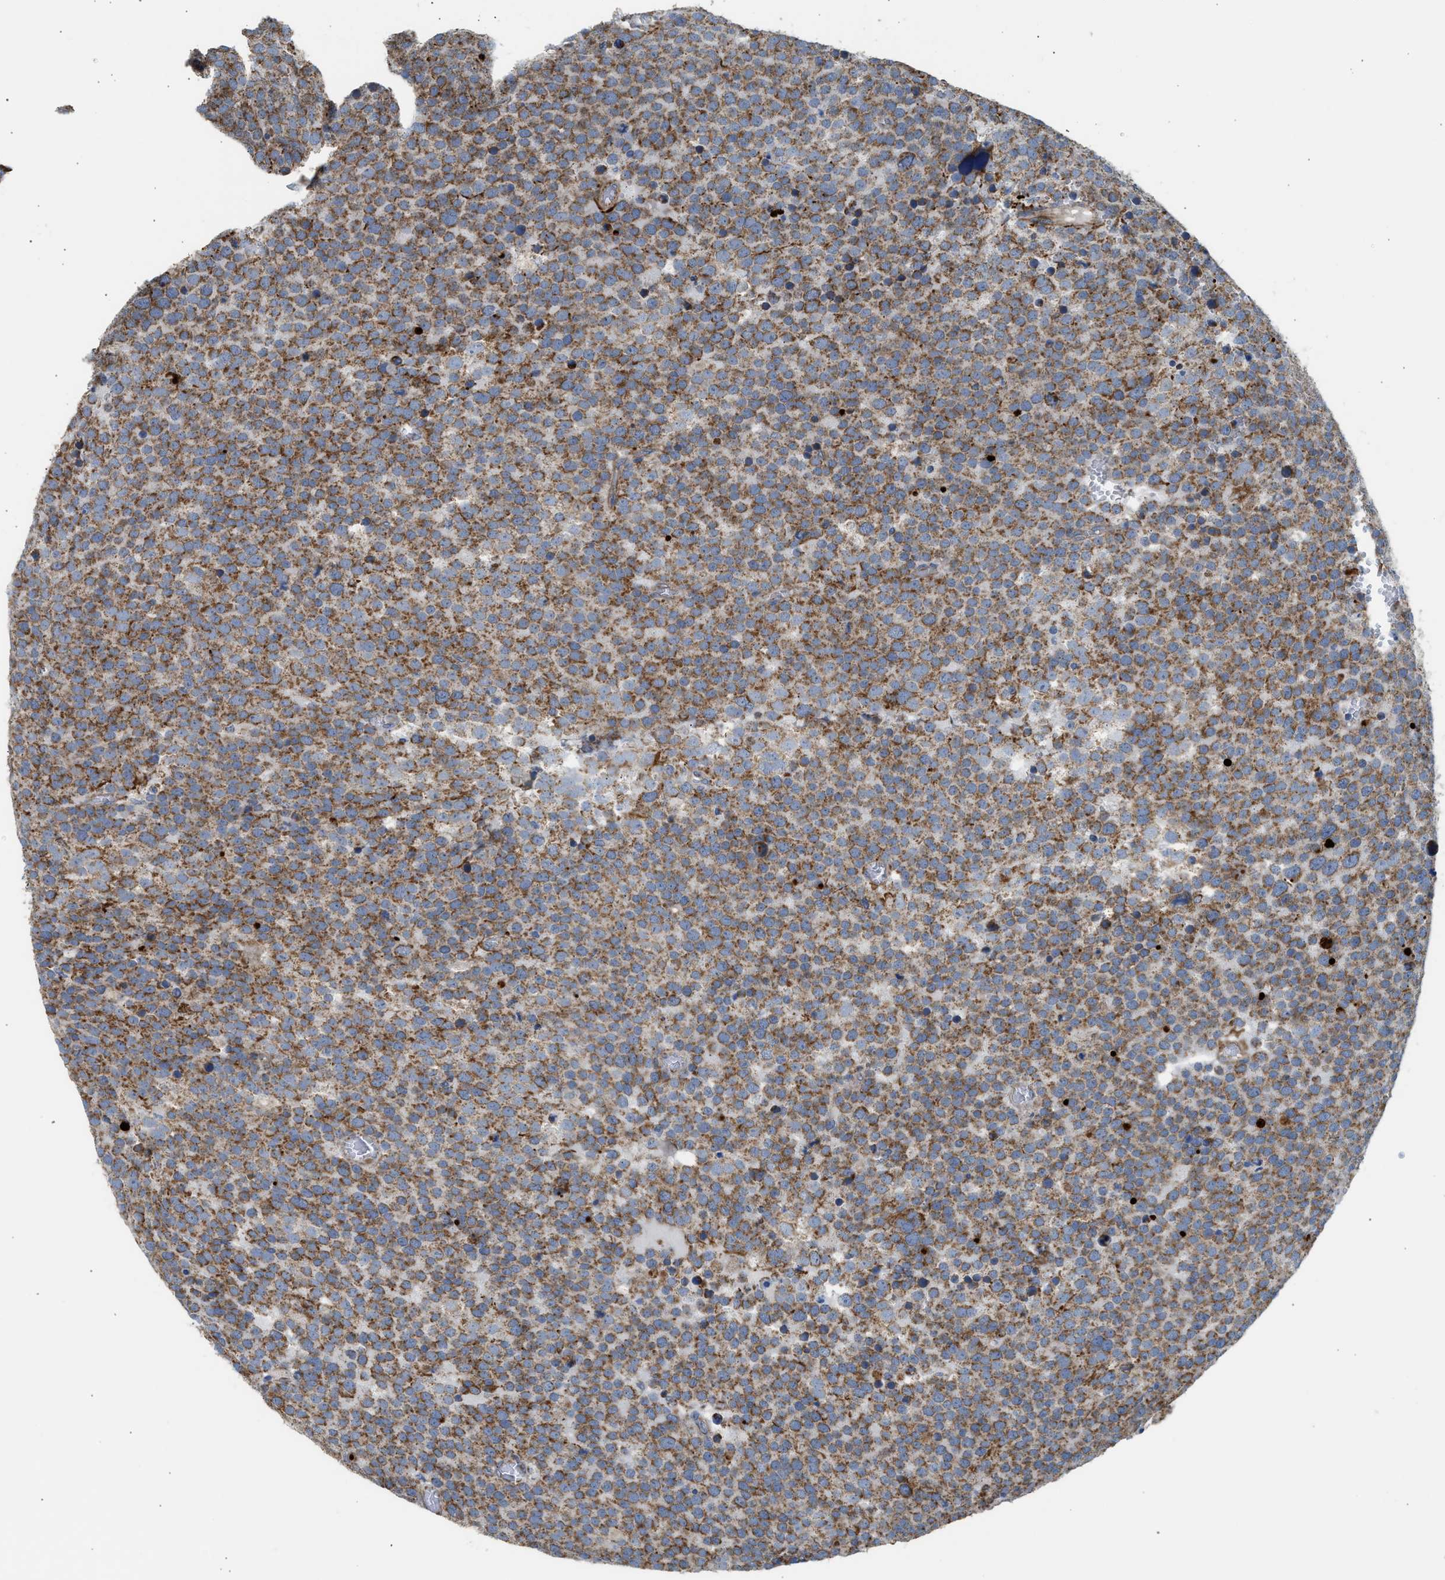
{"staining": {"intensity": "moderate", "quantity": ">75%", "location": "cytoplasmic/membranous"}, "tissue": "testis cancer", "cell_type": "Tumor cells", "image_type": "cancer", "snomed": [{"axis": "morphology", "description": "Normal tissue, NOS"}, {"axis": "morphology", "description": "Seminoma, NOS"}, {"axis": "topography", "description": "Testis"}], "caption": "The histopathology image displays a brown stain indicating the presence of a protein in the cytoplasmic/membranous of tumor cells in testis cancer (seminoma).", "gene": "GOT2", "patient": {"sex": "male", "age": 71}}